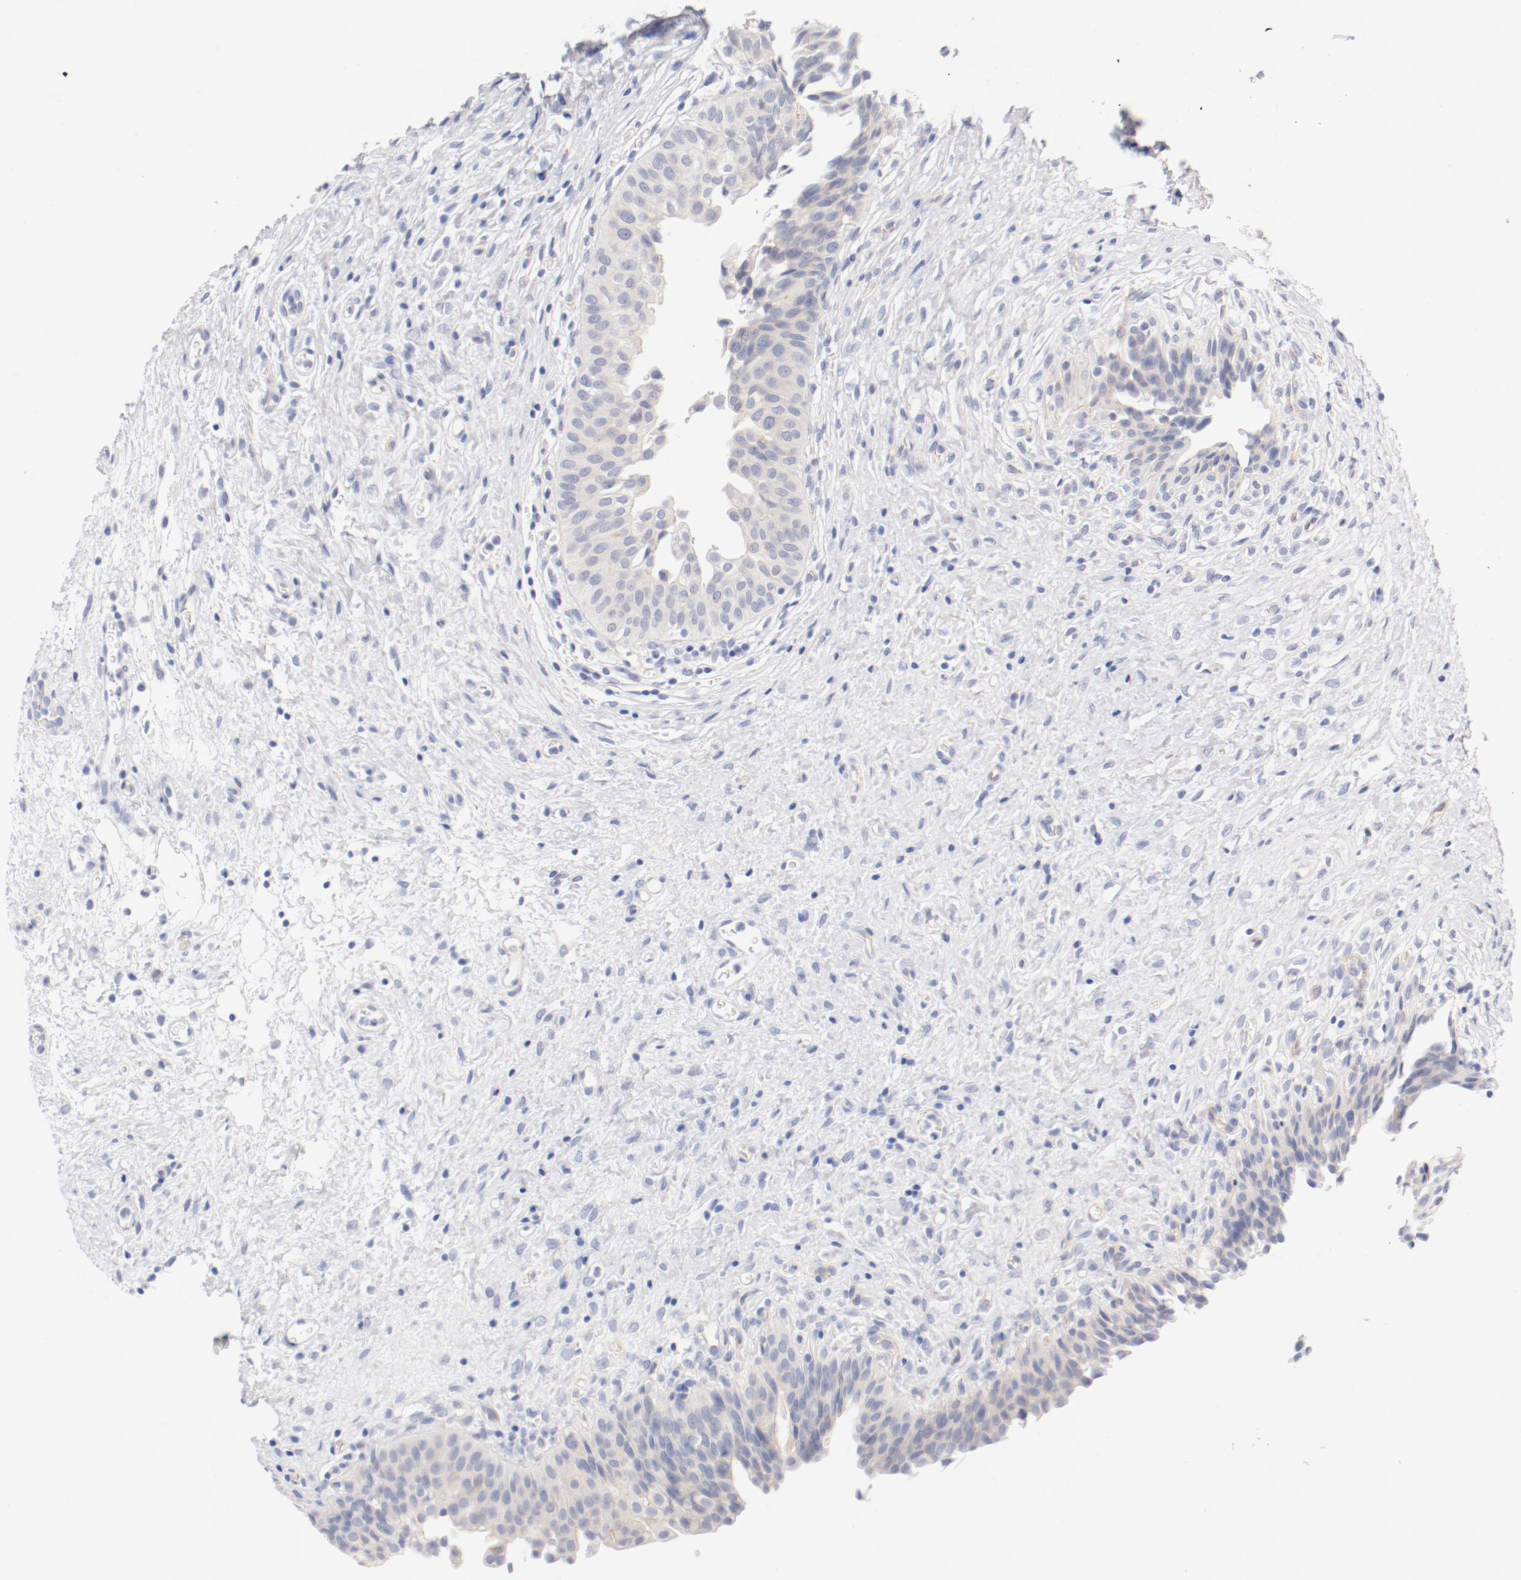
{"staining": {"intensity": "weak", "quantity": ">75%", "location": "cytoplasmic/membranous"}, "tissue": "urinary bladder", "cell_type": "Urothelial cells", "image_type": "normal", "snomed": [{"axis": "morphology", "description": "Normal tissue, NOS"}, {"axis": "morphology", "description": "Dysplasia, NOS"}, {"axis": "topography", "description": "Urinary bladder"}], "caption": "Immunohistochemistry (IHC) photomicrograph of benign urinary bladder: urinary bladder stained using immunohistochemistry reveals low levels of weak protein expression localized specifically in the cytoplasmic/membranous of urothelial cells, appearing as a cytoplasmic/membranous brown color.", "gene": "HOMER1", "patient": {"sex": "male", "age": 35}}